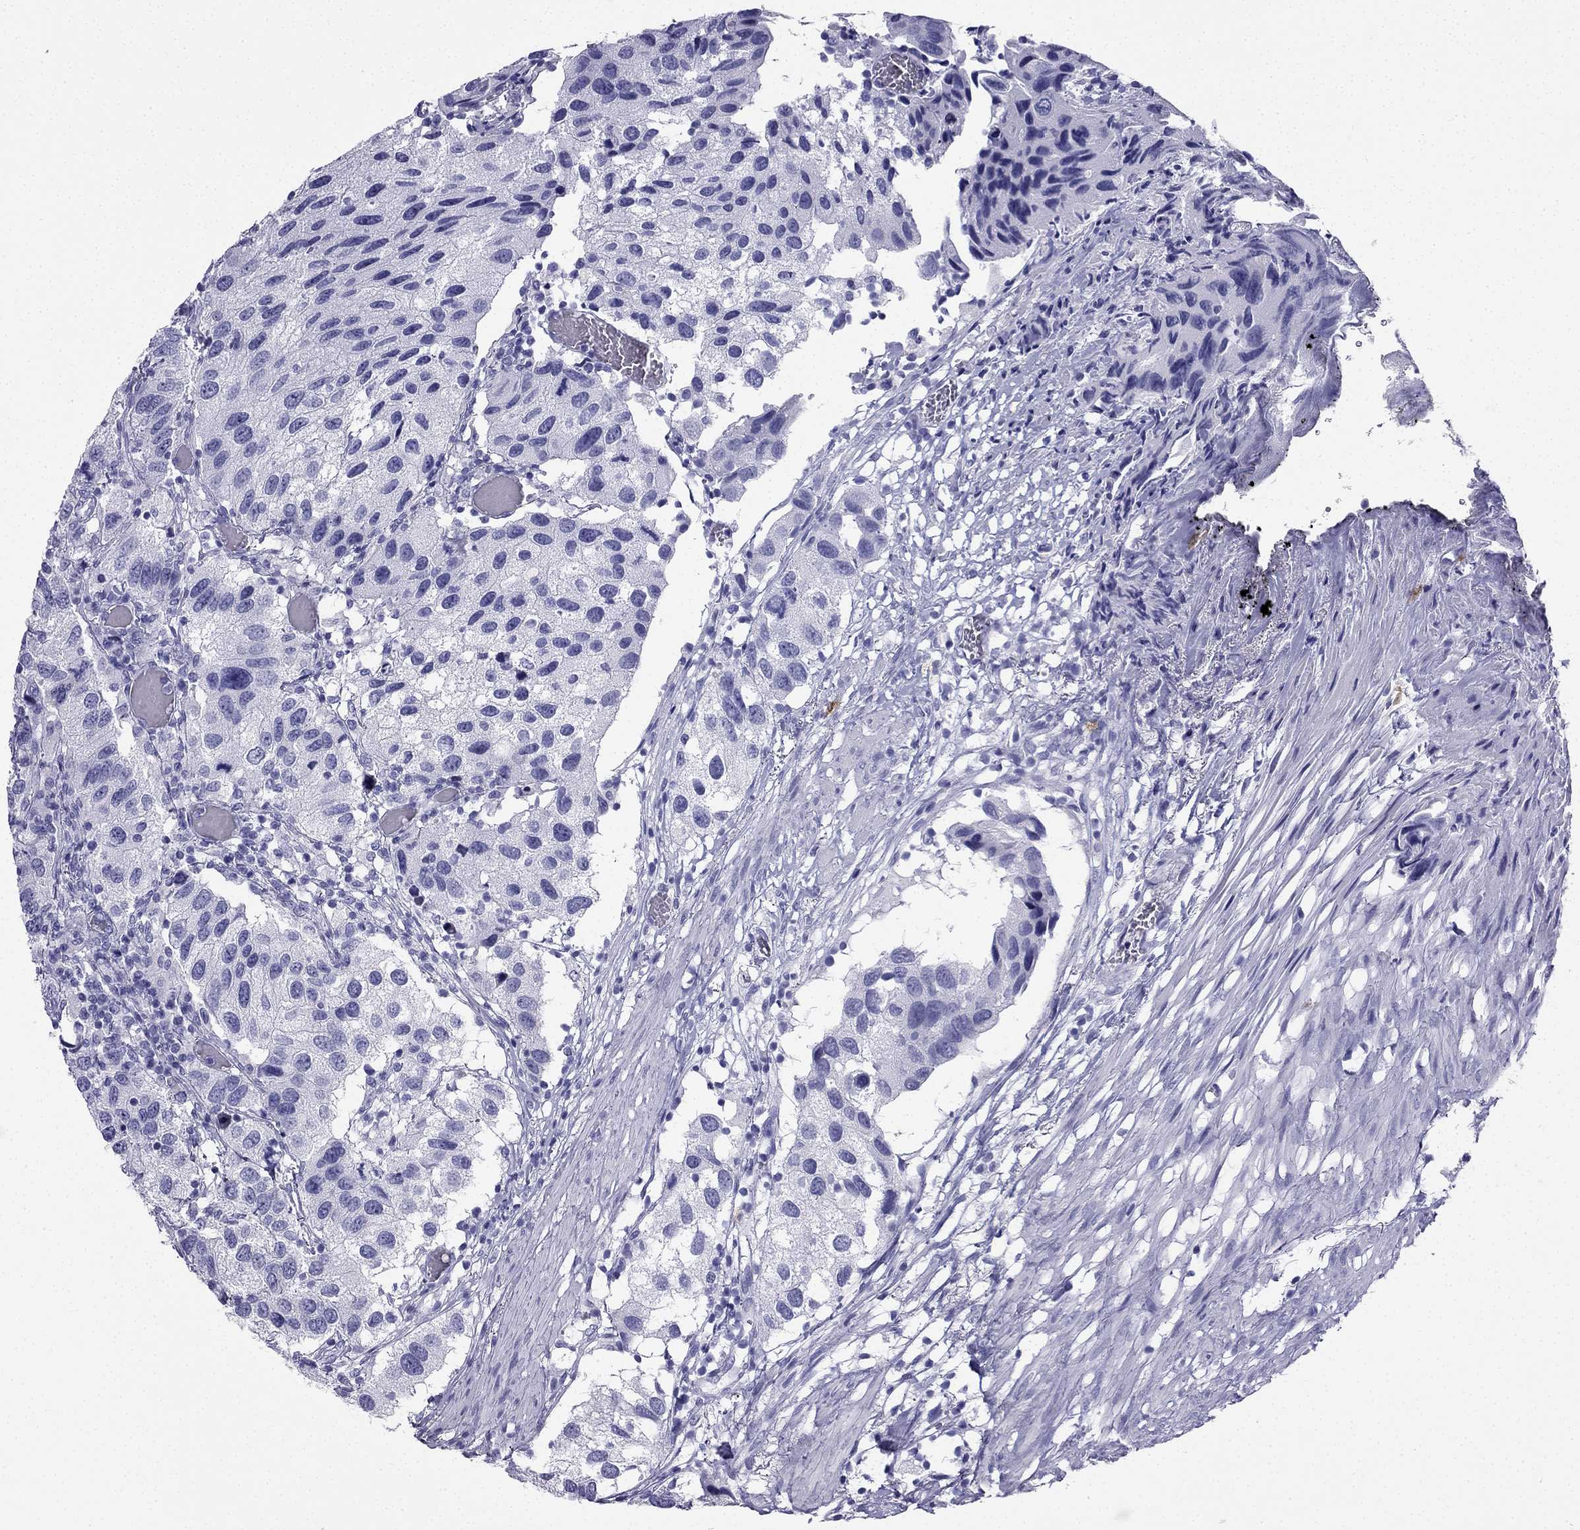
{"staining": {"intensity": "negative", "quantity": "none", "location": "none"}, "tissue": "urothelial cancer", "cell_type": "Tumor cells", "image_type": "cancer", "snomed": [{"axis": "morphology", "description": "Urothelial carcinoma, High grade"}, {"axis": "topography", "description": "Urinary bladder"}], "caption": "Tumor cells show no significant staining in urothelial carcinoma (high-grade). (DAB immunohistochemistry, high magnification).", "gene": "SLC18A2", "patient": {"sex": "male", "age": 79}}